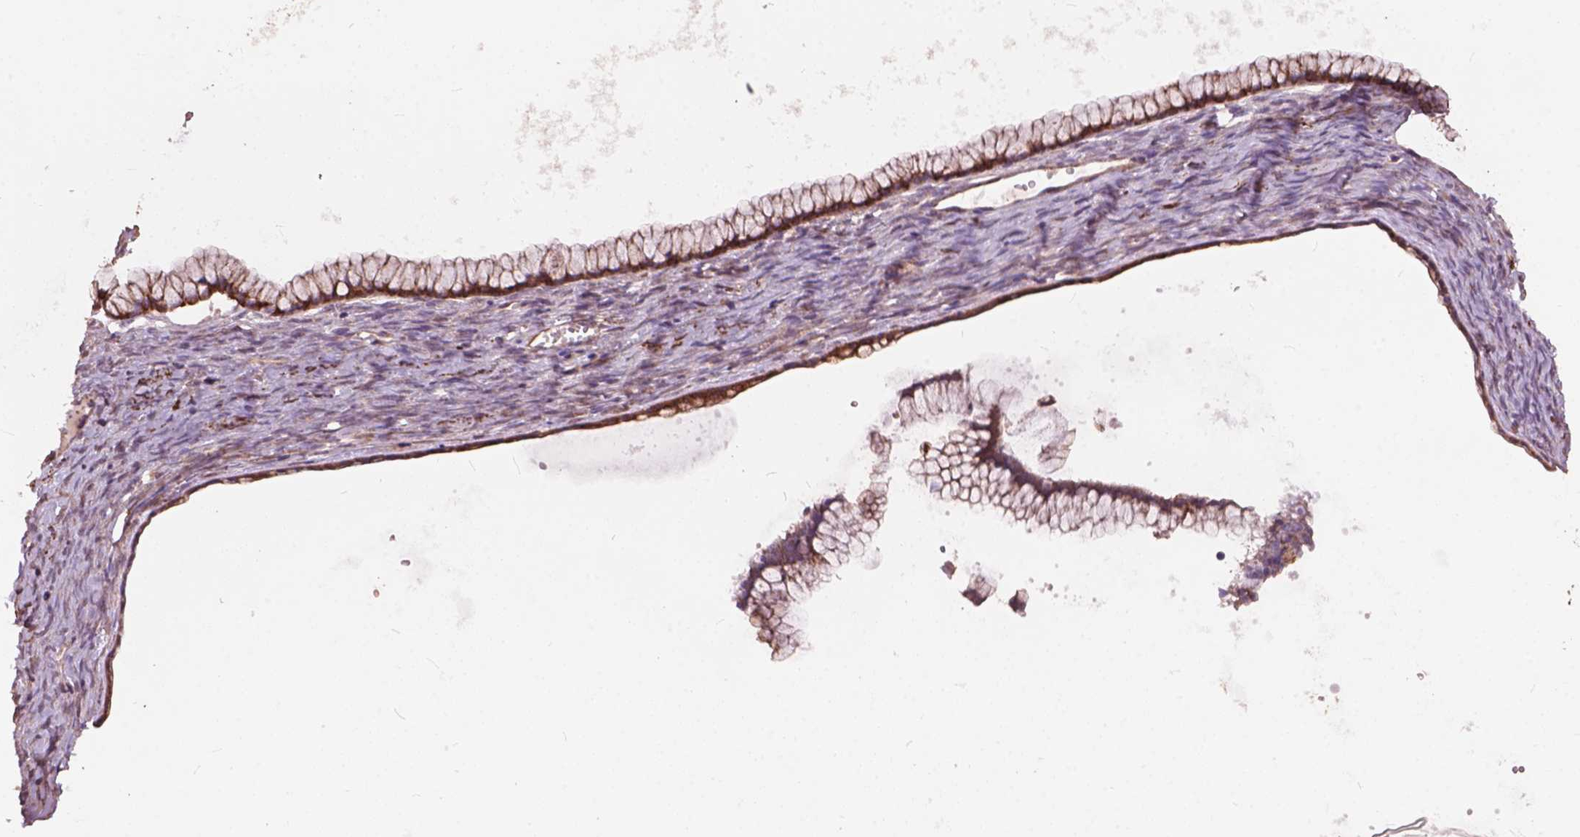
{"staining": {"intensity": "strong", "quantity": "25%-75%", "location": "cytoplasmic/membranous"}, "tissue": "ovarian cancer", "cell_type": "Tumor cells", "image_type": "cancer", "snomed": [{"axis": "morphology", "description": "Cystadenocarcinoma, mucinous, NOS"}, {"axis": "topography", "description": "Ovary"}], "caption": "Mucinous cystadenocarcinoma (ovarian) tissue reveals strong cytoplasmic/membranous staining in about 25%-75% of tumor cells", "gene": "FNIP1", "patient": {"sex": "female", "age": 41}}